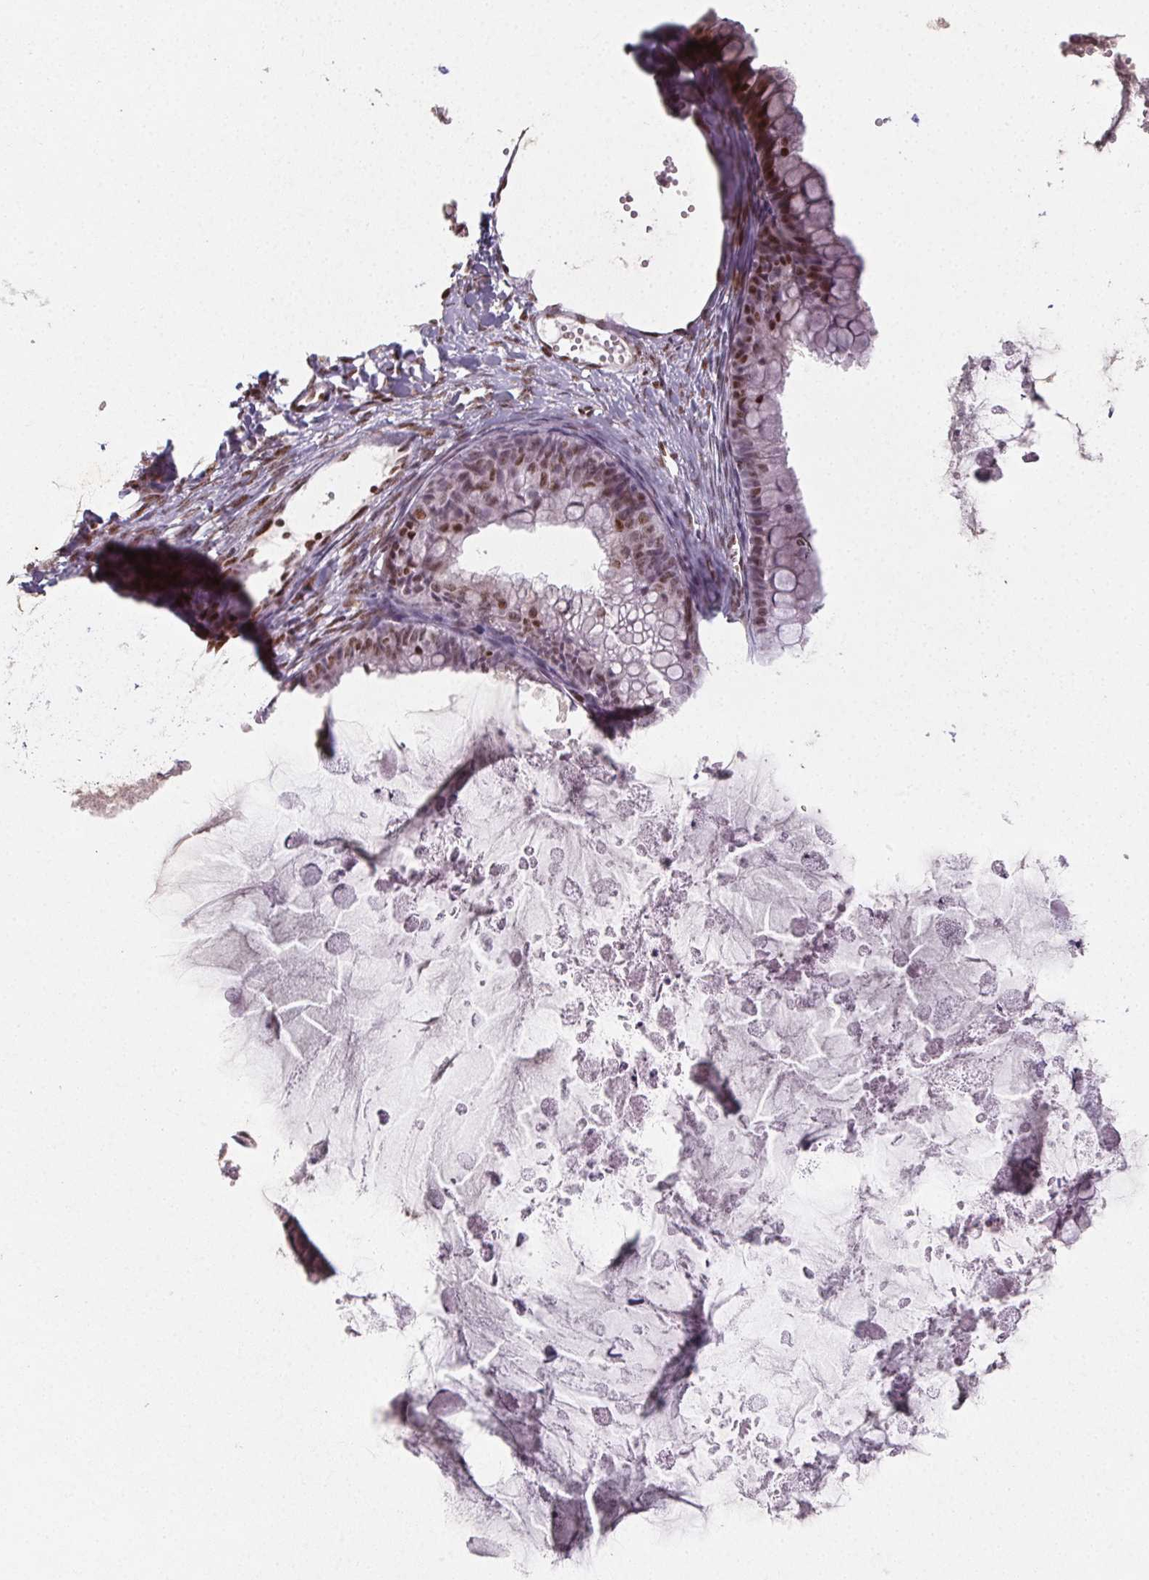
{"staining": {"intensity": "weak", "quantity": "25%-75%", "location": "nuclear"}, "tissue": "ovarian cancer", "cell_type": "Tumor cells", "image_type": "cancer", "snomed": [{"axis": "morphology", "description": "Cystadenocarcinoma, mucinous, NOS"}, {"axis": "topography", "description": "Ovary"}], "caption": "Weak nuclear protein staining is present in about 25%-75% of tumor cells in ovarian cancer.", "gene": "KMT2A", "patient": {"sex": "female", "age": 35}}